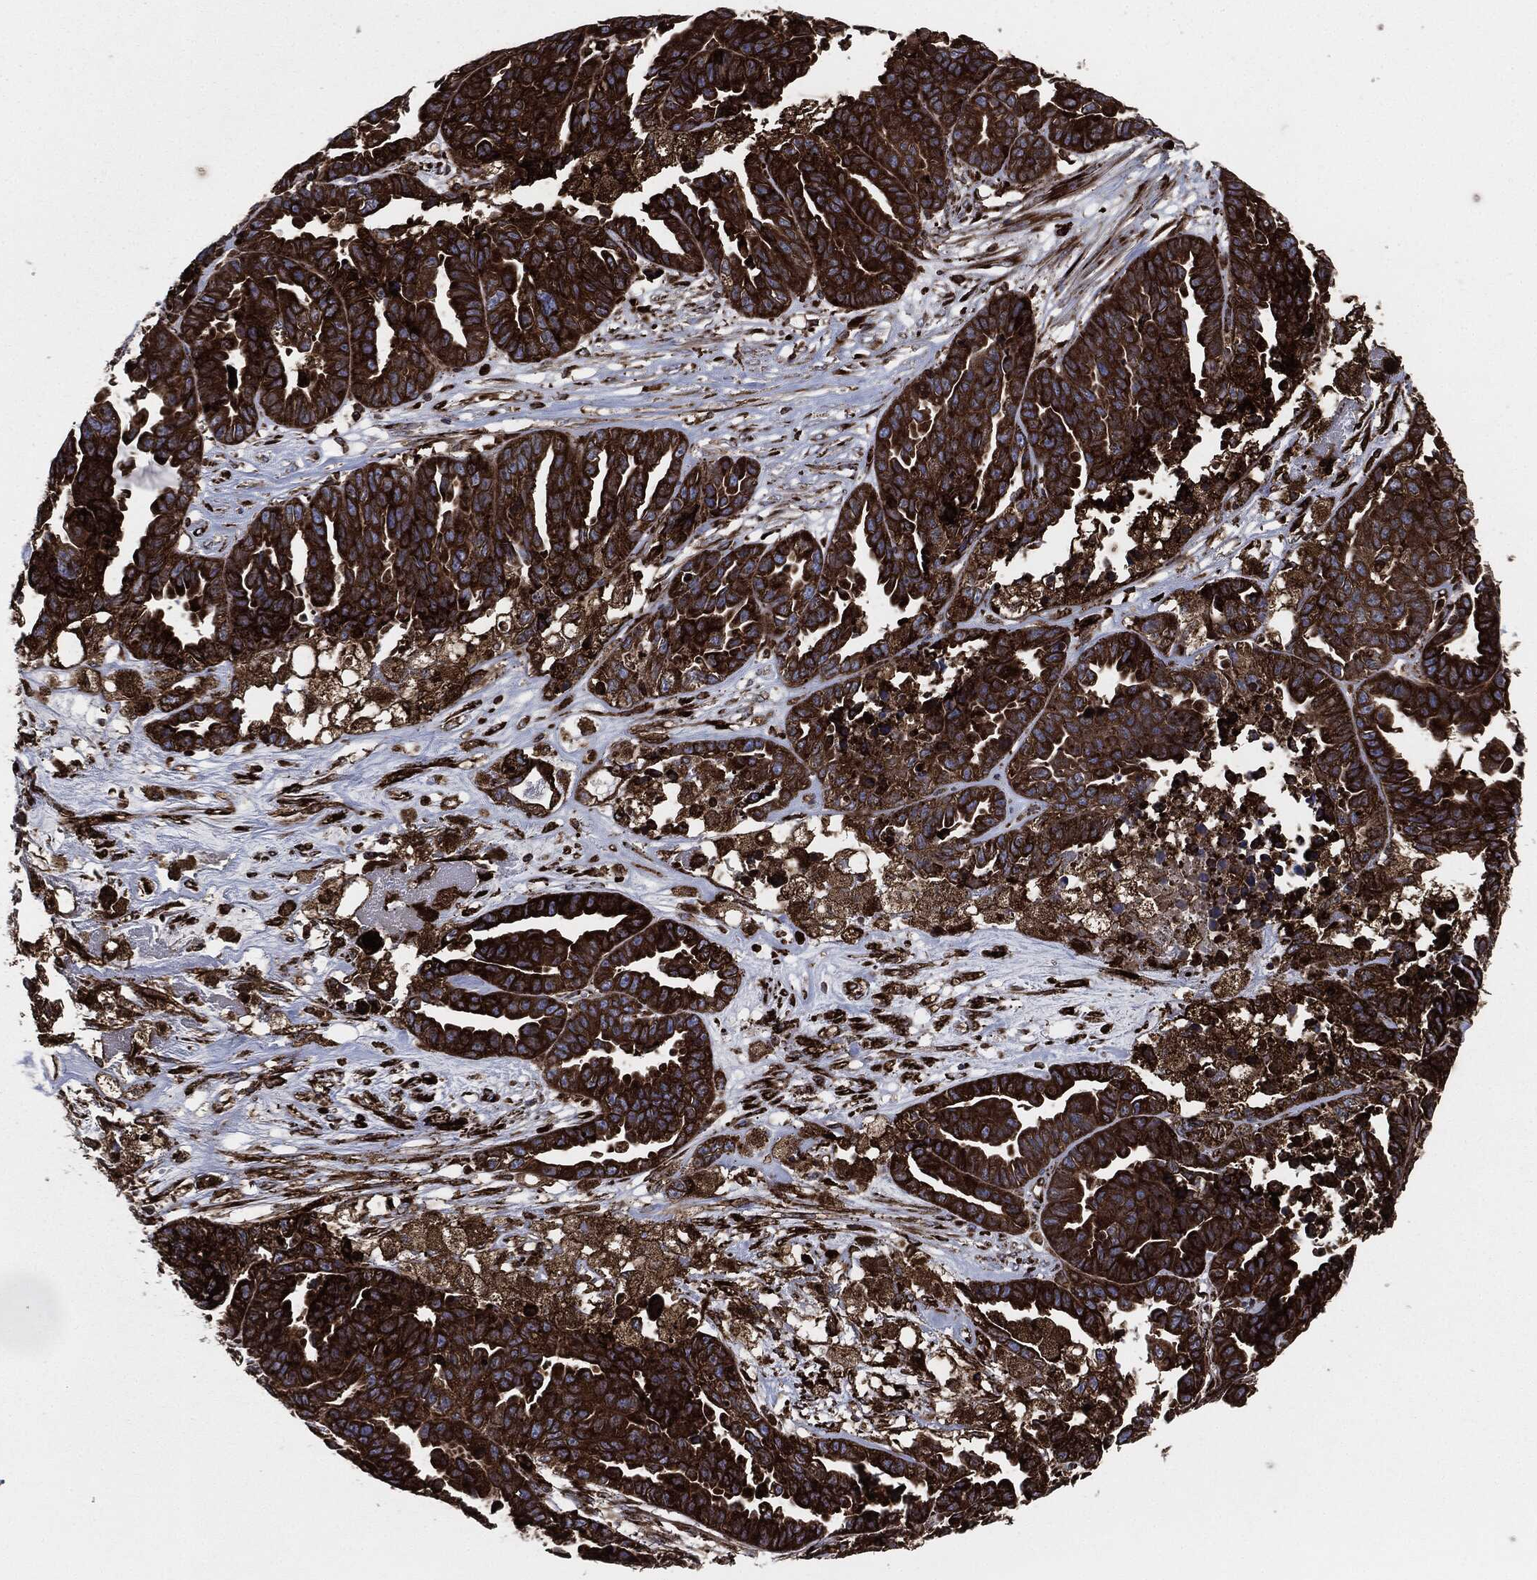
{"staining": {"intensity": "strong", "quantity": ">75%", "location": "cytoplasmic/membranous"}, "tissue": "ovarian cancer", "cell_type": "Tumor cells", "image_type": "cancer", "snomed": [{"axis": "morphology", "description": "Cystadenocarcinoma, serous, NOS"}, {"axis": "topography", "description": "Ovary"}], "caption": "Ovarian cancer stained with immunohistochemistry (IHC) displays strong cytoplasmic/membranous expression in approximately >75% of tumor cells.", "gene": "CALR", "patient": {"sex": "female", "age": 87}}